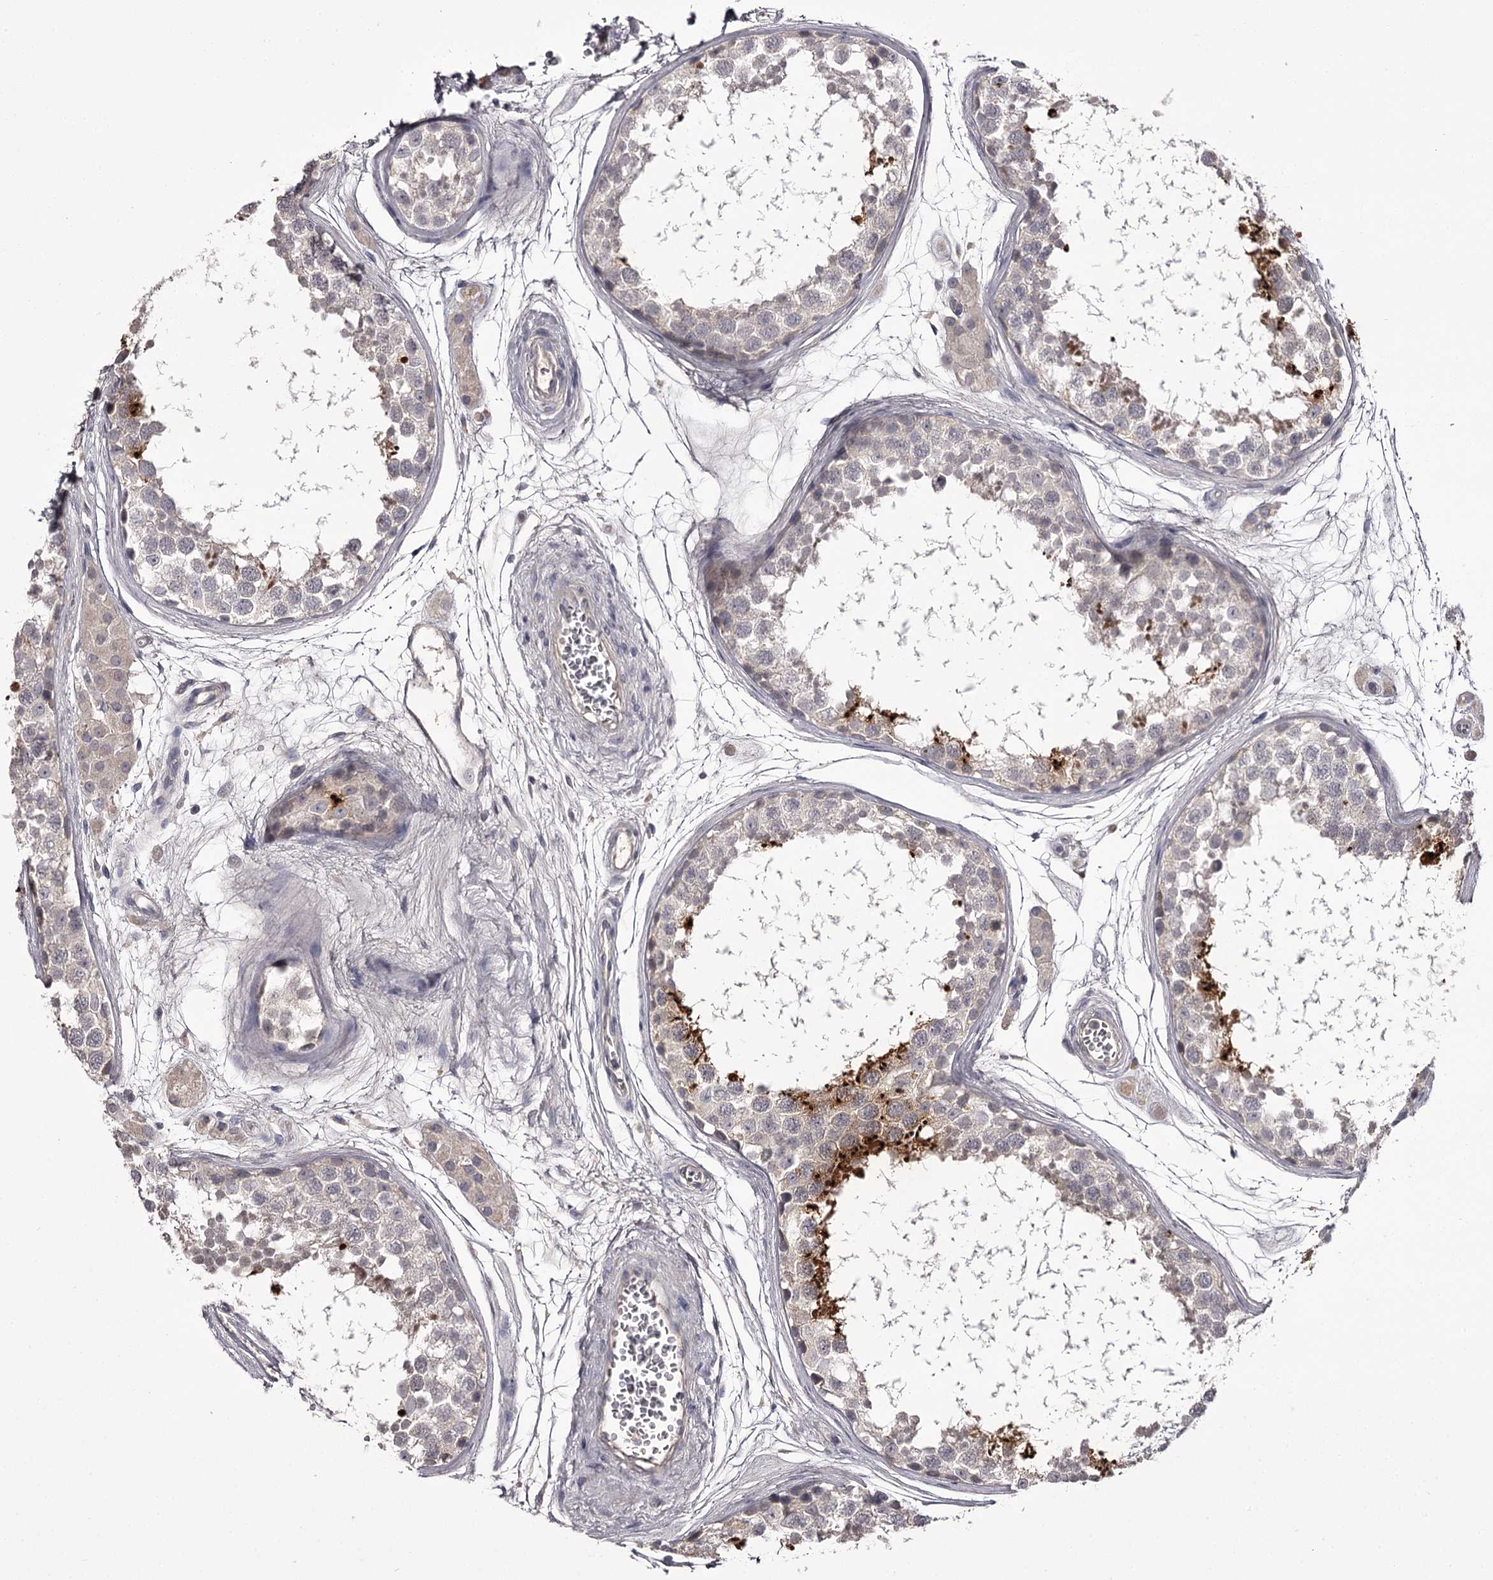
{"staining": {"intensity": "strong", "quantity": "<25%", "location": "cytoplasmic/membranous,nuclear"}, "tissue": "testis", "cell_type": "Cells in seminiferous ducts", "image_type": "normal", "snomed": [{"axis": "morphology", "description": "Normal tissue, NOS"}, {"axis": "topography", "description": "Testis"}], "caption": "Immunohistochemical staining of benign testis shows strong cytoplasmic/membranous,nuclear protein expression in approximately <25% of cells in seminiferous ducts.", "gene": "PRM2", "patient": {"sex": "male", "age": 56}}